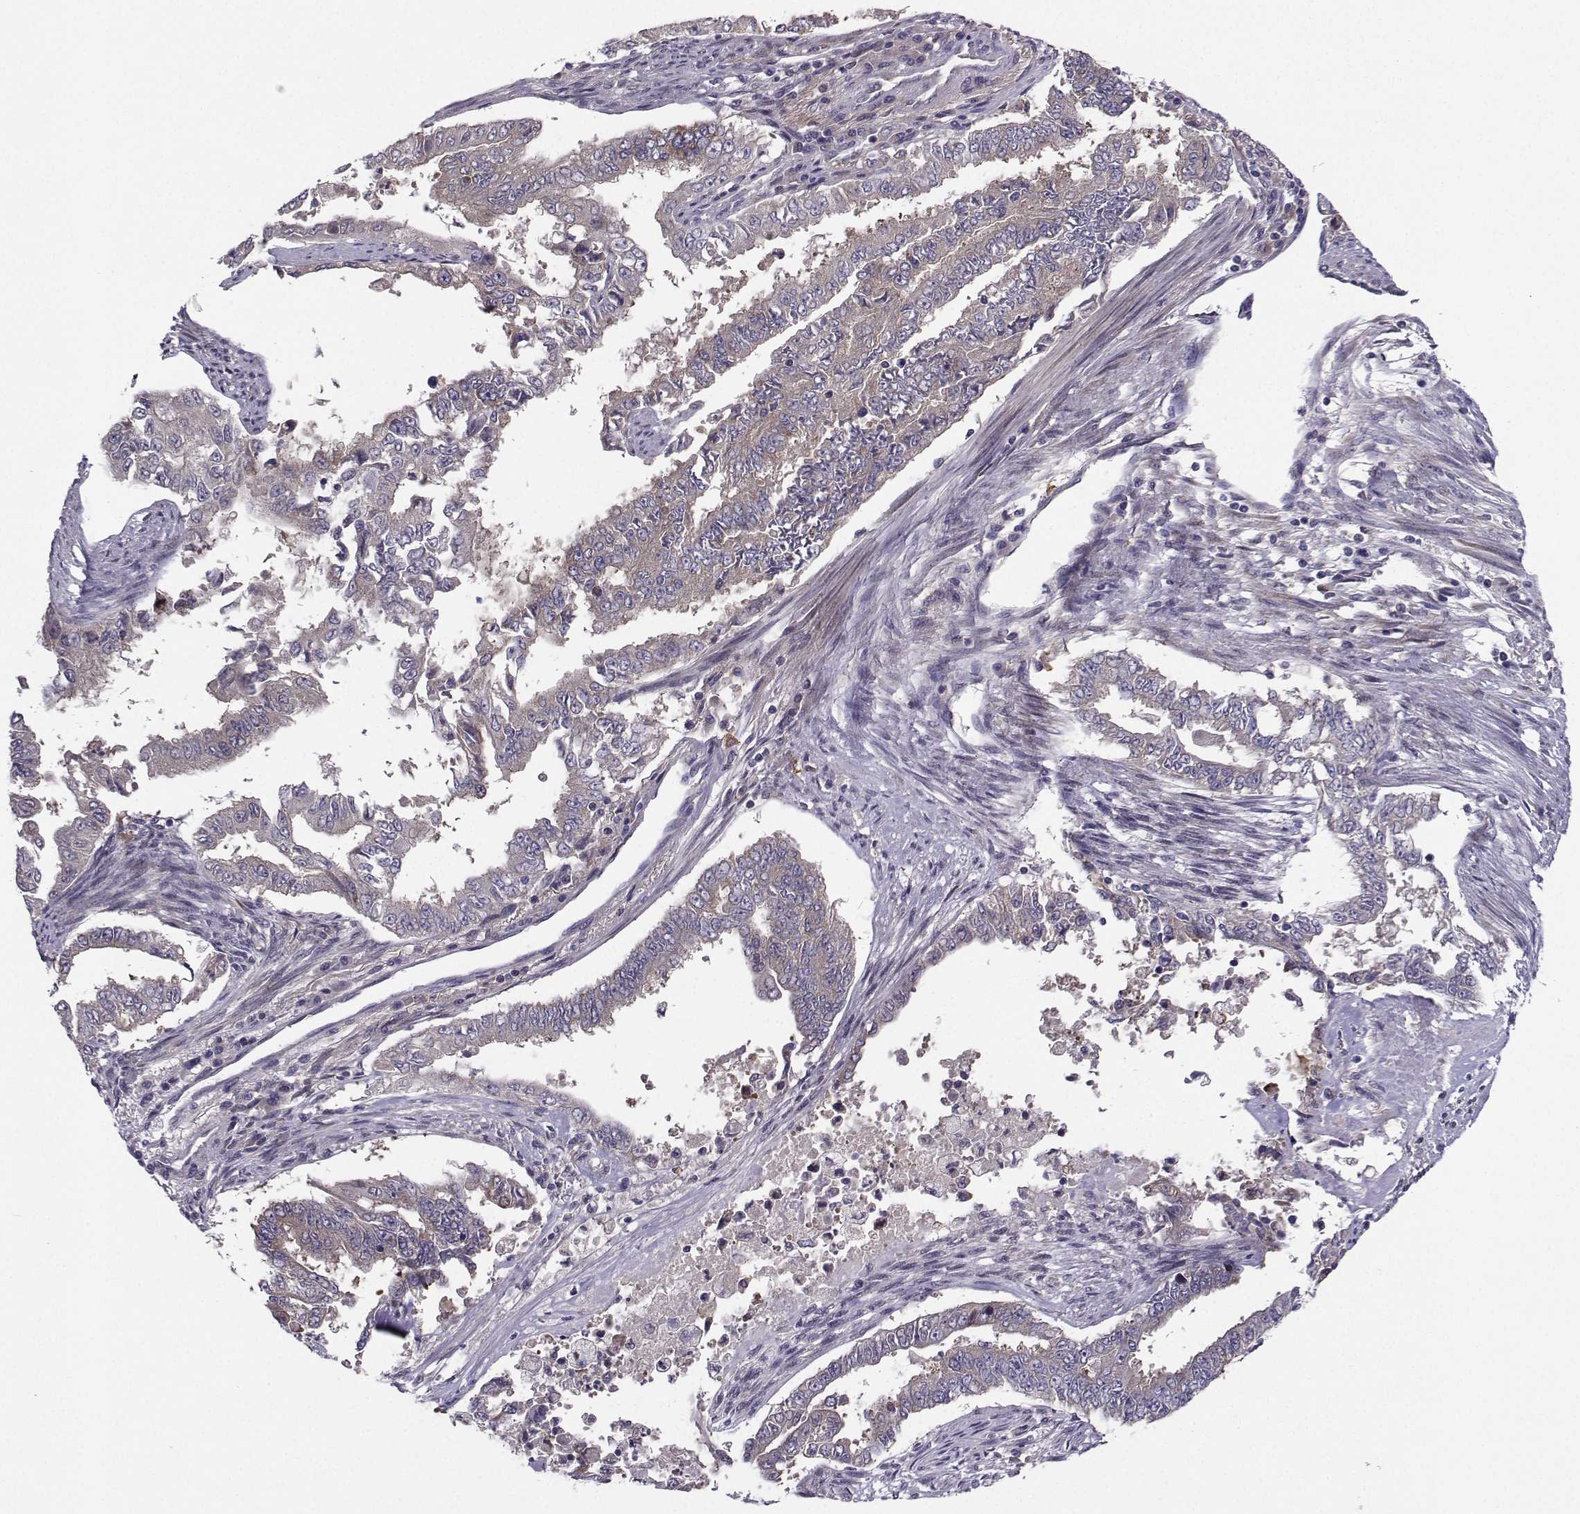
{"staining": {"intensity": "weak", "quantity": "<25%", "location": "cytoplasmic/membranous"}, "tissue": "endometrial cancer", "cell_type": "Tumor cells", "image_type": "cancer", "snomed": [{"axis": "morphology", "description": "Adenocarcinoma, NOS"}, {"axis": "topography", "description": "Uterus"}], "caption": "Immunohistochemistry photomicrograph of neoplastic tissue: human adenocarcinoma (endometrial) stained with DAB demonstrates no significant protein expression in tumor cells. (DAB (3,3'-diaminobenzidine) IHC, high magnification).", "gene": "STXBP5", "patient": {"sex": "female", "age": 59}}